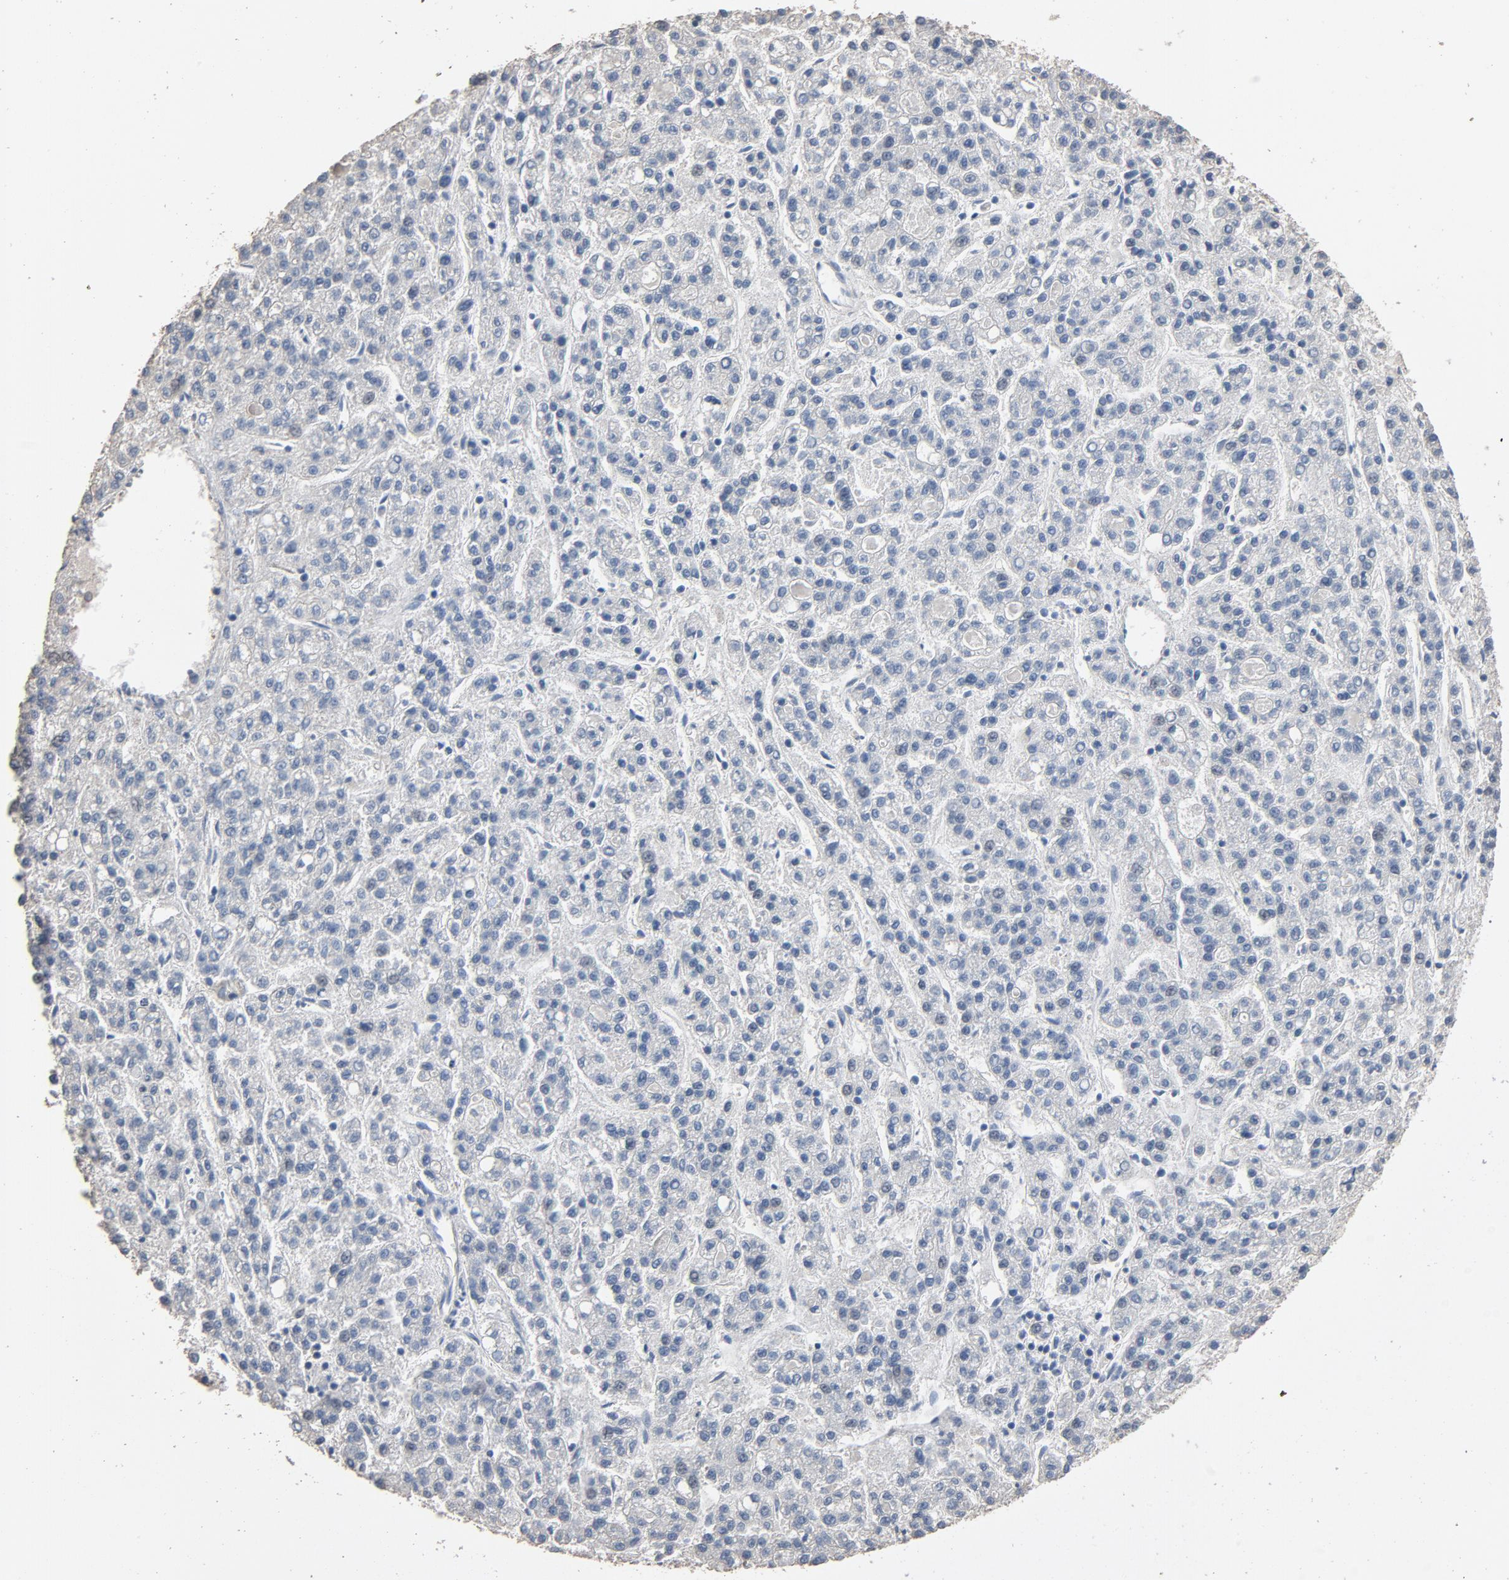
{"staining": {"intensity": "negative", "quantity": "none", "location": "none"}, "tissue": "liver cancer", "cell_type": "Tumor cells", "image_type": "cancer", "snomed": [{"axis": "morphology", "description": "Carcinoma, Hepatocellular, NOS"}, {"axis": "topography", "description": "Liver"}], "caption": "Immunohistochemistry micrograph of neoplastic tissue: liver hepatocellular carcinoma stained with DAB demonstrates no significant protein staining in tumor cells.", "gene": "SOX6", "patient": {"sex": "male", "age": 70}}